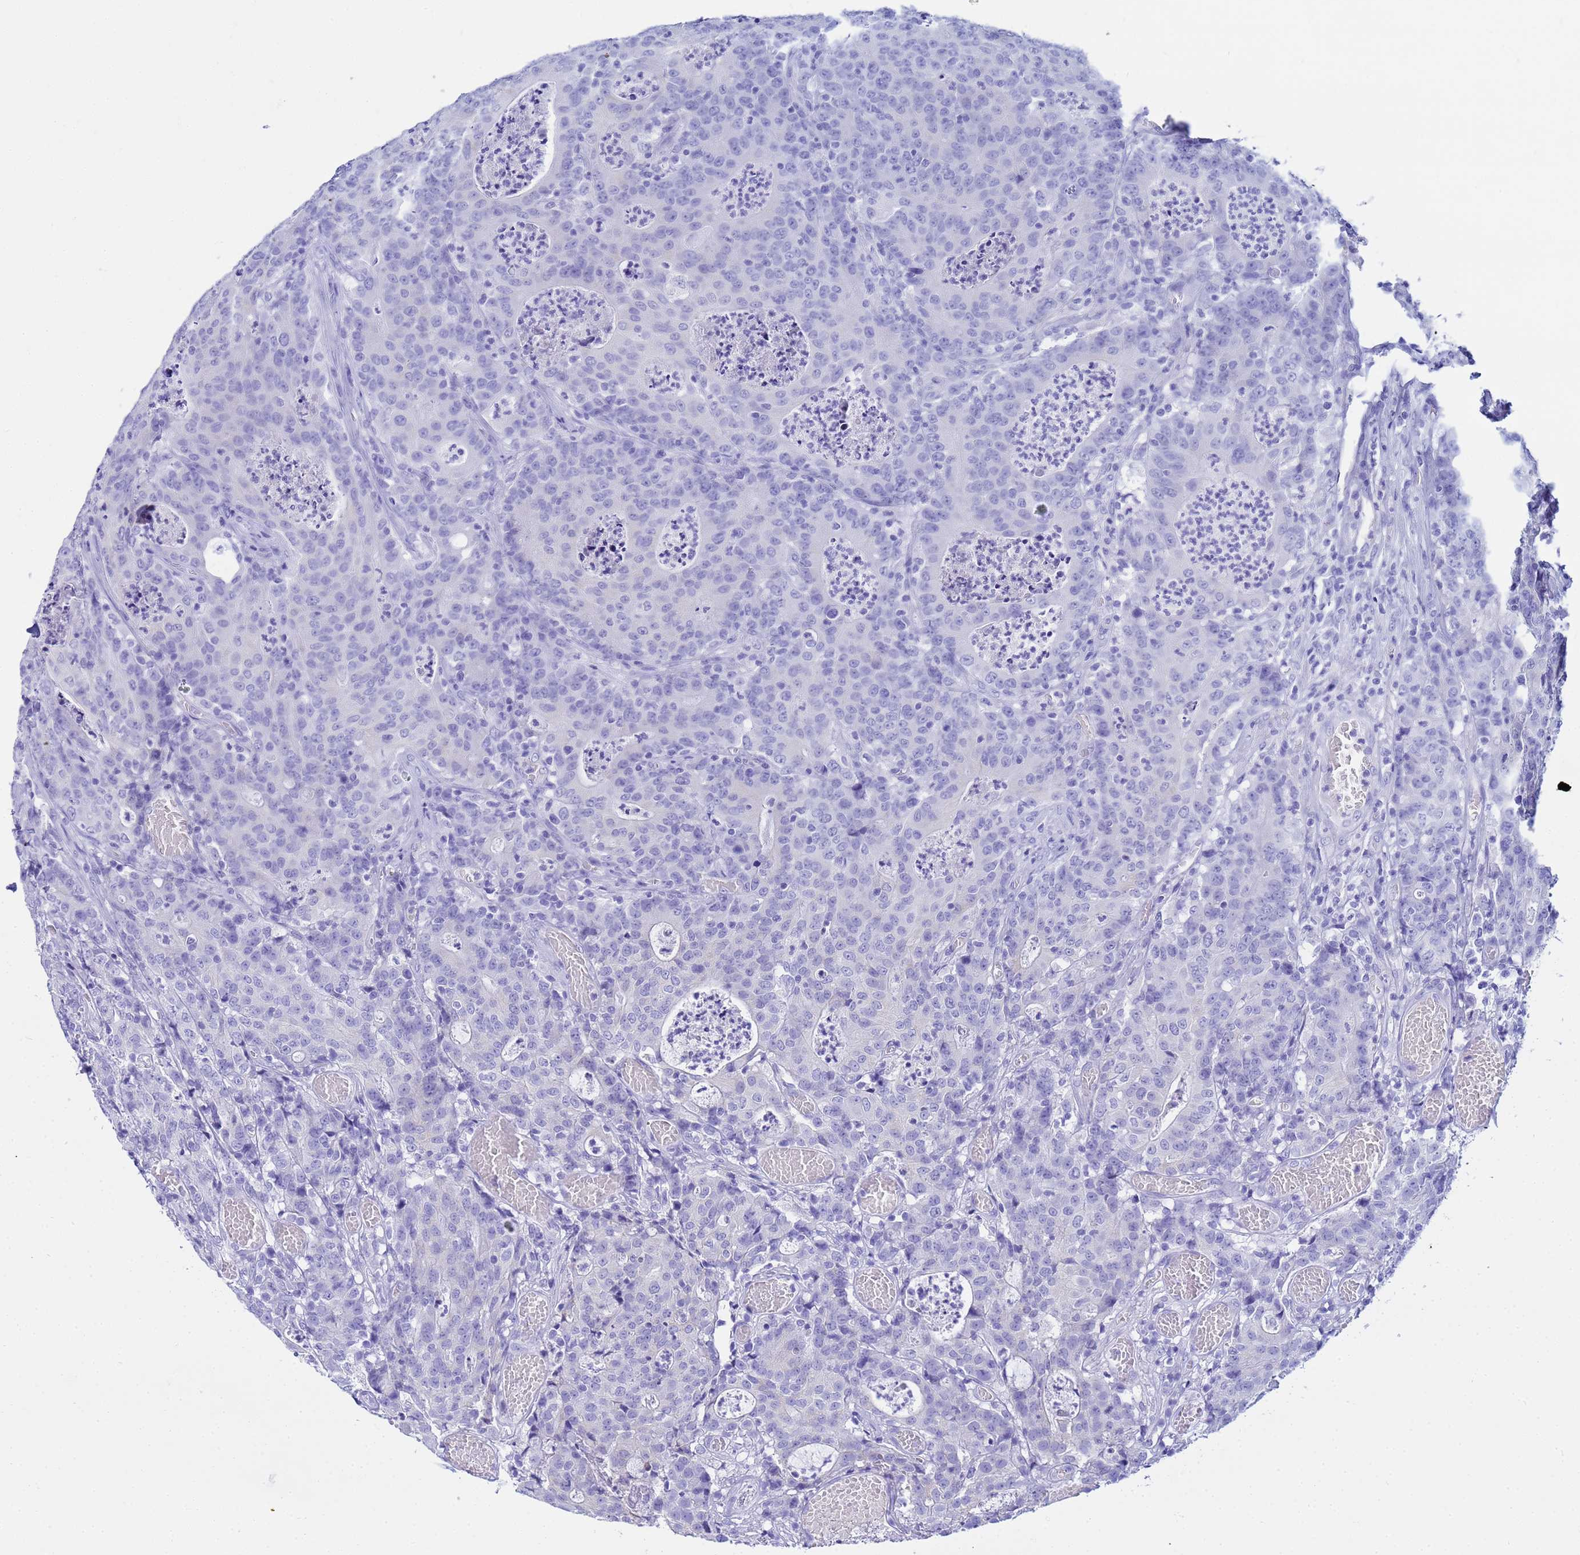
{"staining": {"intensity": "negative", "quantity": "none", "location": "none"}, "tissue": "colorectal cancer", "cell_type": "Tumor cells", "image_type": "cancer", "snomed": [{"axis": "morphology", "description": "Adenocarcinoma, NOS"}, {"axis": "topography", "description": "Colon"}], "caption": "This micrograph is of colorectal adenocarcinoma stained with immunohistochemistry to label a protein in brown with the nuclei are counter-stained blue. There is no positivity in tumor cells. The staining is performed using DAB (3,3'-diaminobenzidine) brown chromogen with nuclei counter-stained in using hematoxylin.", "gene": "AQP12A", "patient": {"sex": "male", "age": 83}}